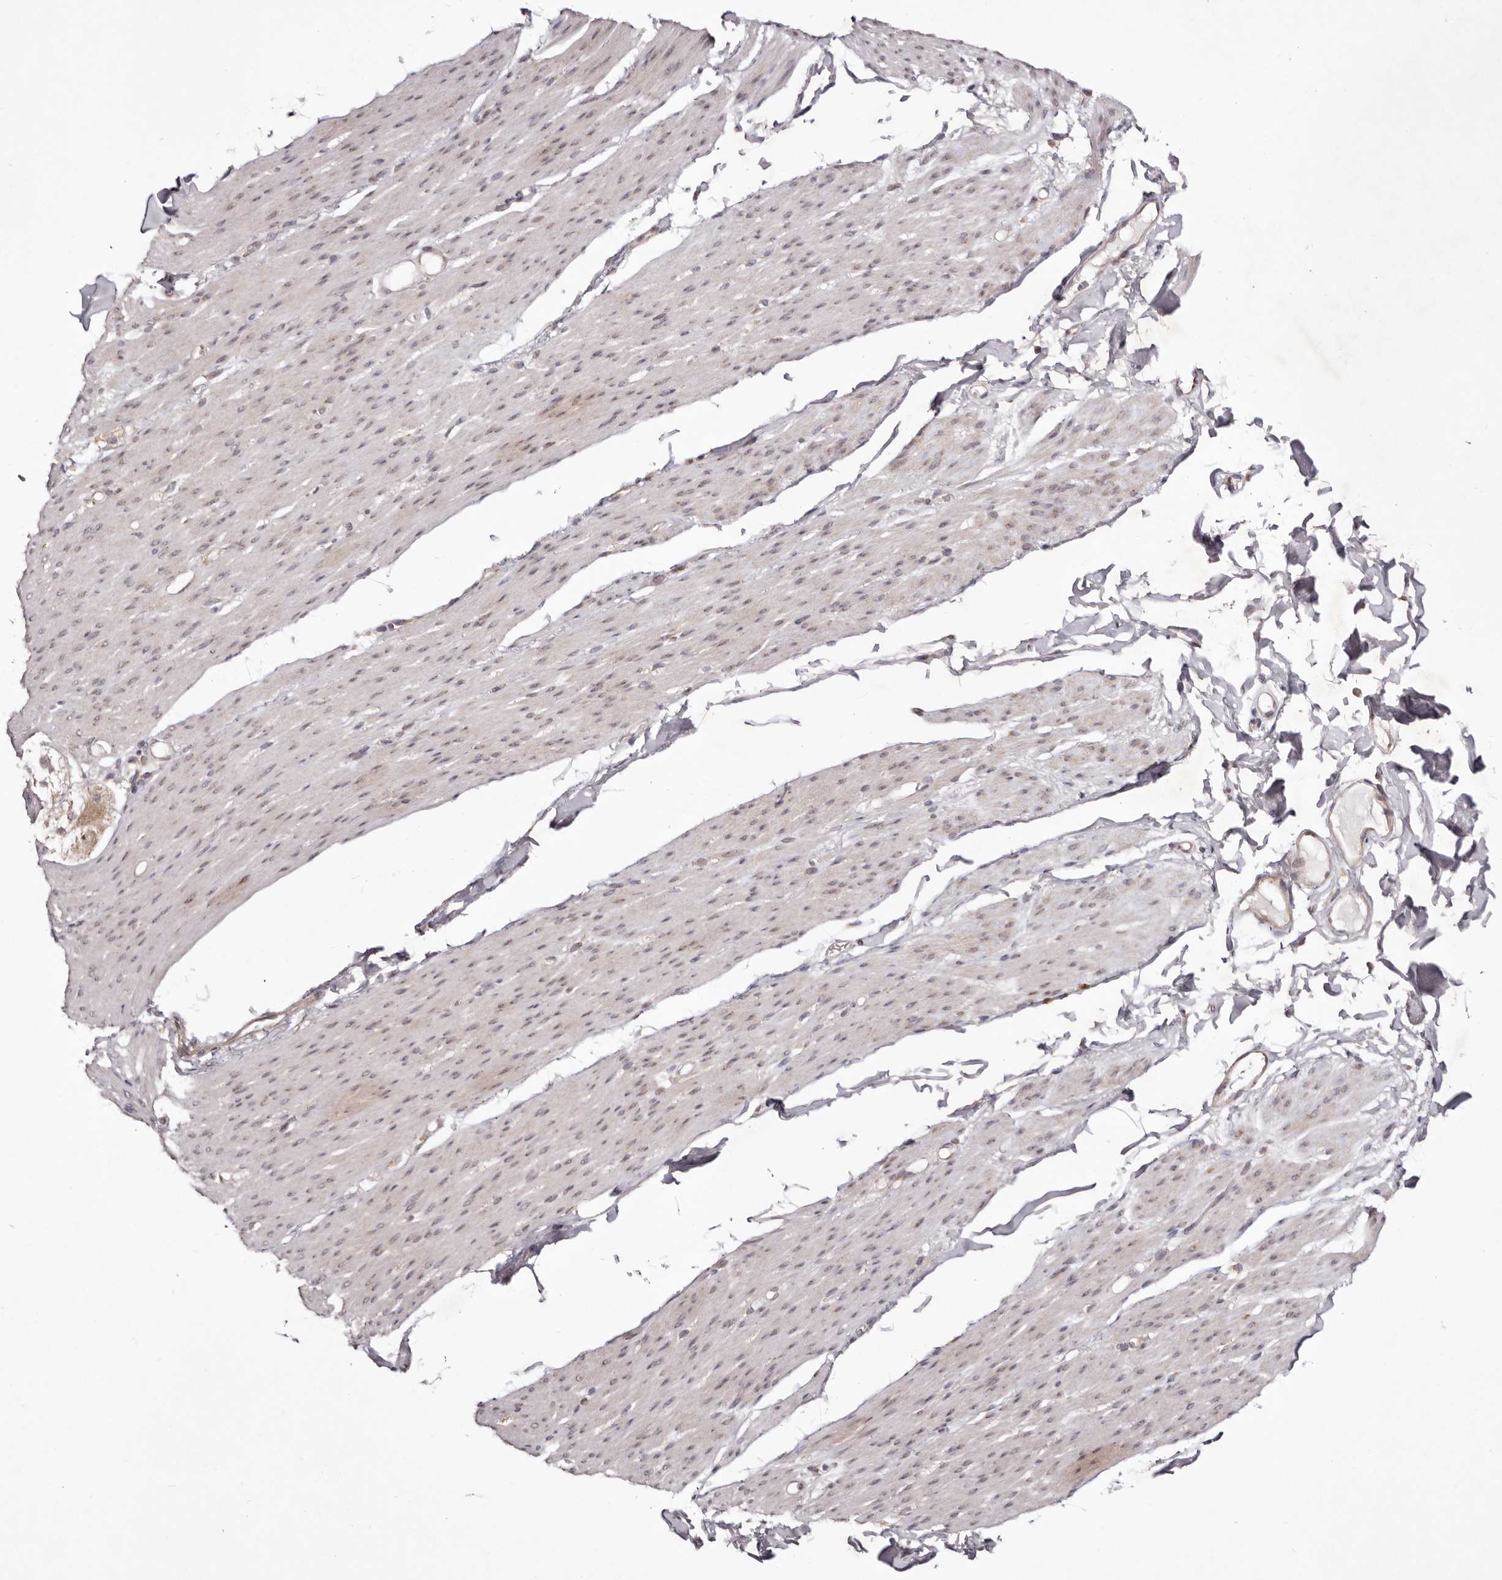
{"staining": {"intensity": "weak", "quantity": "25%-75%", "location": "cytoplasmic/membranous,nuclear"}, "tissue": "smooth muscle", "cell_type": "Smooth muscle cells", "image_type": "normal", "snomed": [{"axis": "morphology", "description": "Normal tissue, NOS"}, {"axis": "topography", "description": "Colon"}, {"axis": "topography", "description": "Peripheral nerve tissue"}], "caption": "Immunohistochemistry (IHC) of normal human smooth muscle displays low levels of weak cytoplasmic/membranous,nuclear expression in approximately 25%-75% of smooth muscle cells. (Brightfield microscopy of DAB IHC at high magnification).", "gene": "EGR3", "patient": {"sex": "female", "age": 61}}